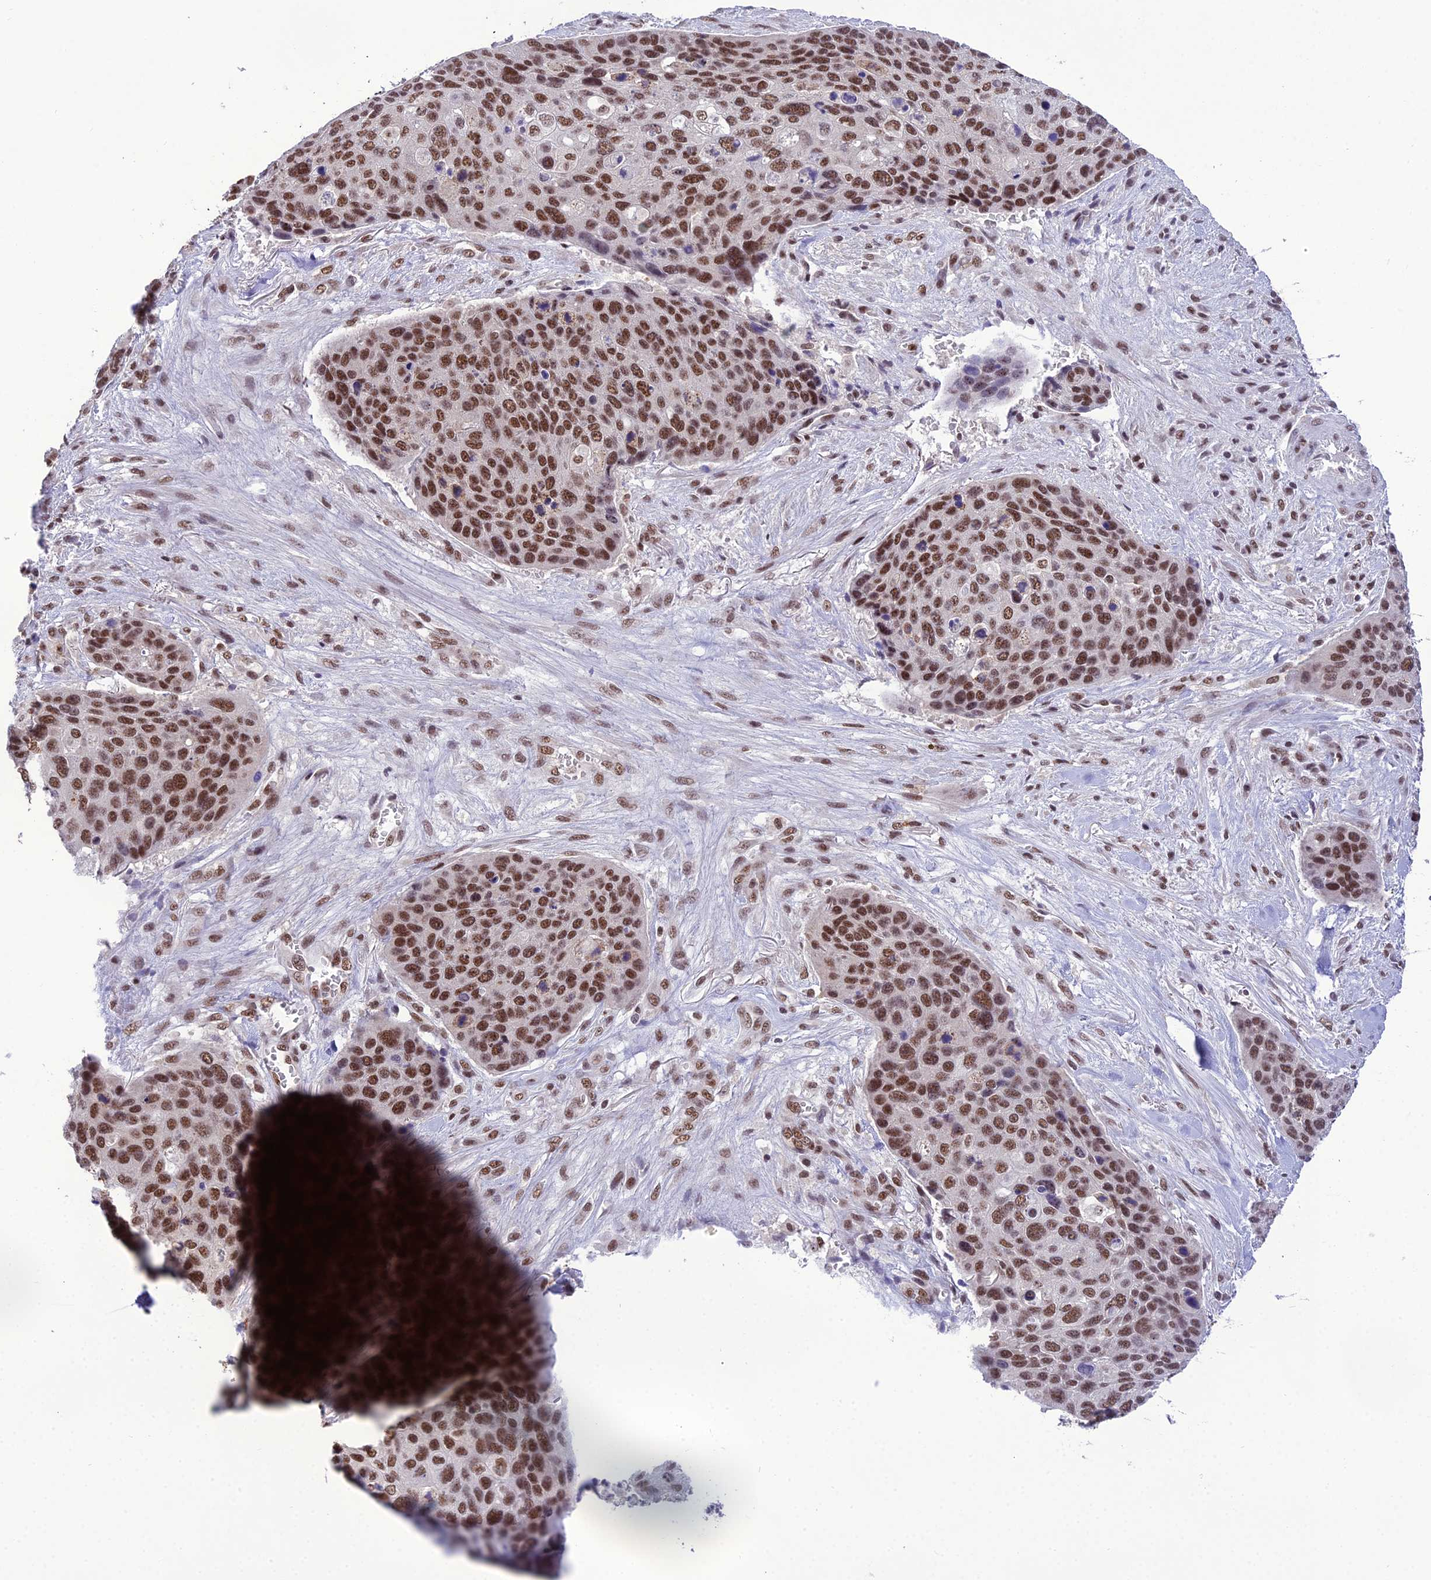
{"staining": {"intensity": "strong", "quantity": ">75%", "location": "nuclear"}, "tissue": "skin cancer", "cell_type": "Tumor cells", "image_type": "cancer", "snomed": [{"axis": "morphology", "description": "Basal cell carcinoma"}, {"axis": "topography", "description": "Skin"}], "caption": "Strong nuclear expression is present in approximately >75% of tumor cells in skin basal cell carcinoma.", "gene": "SH3RF3", "patient": {"sex": "female", "age": 74}}